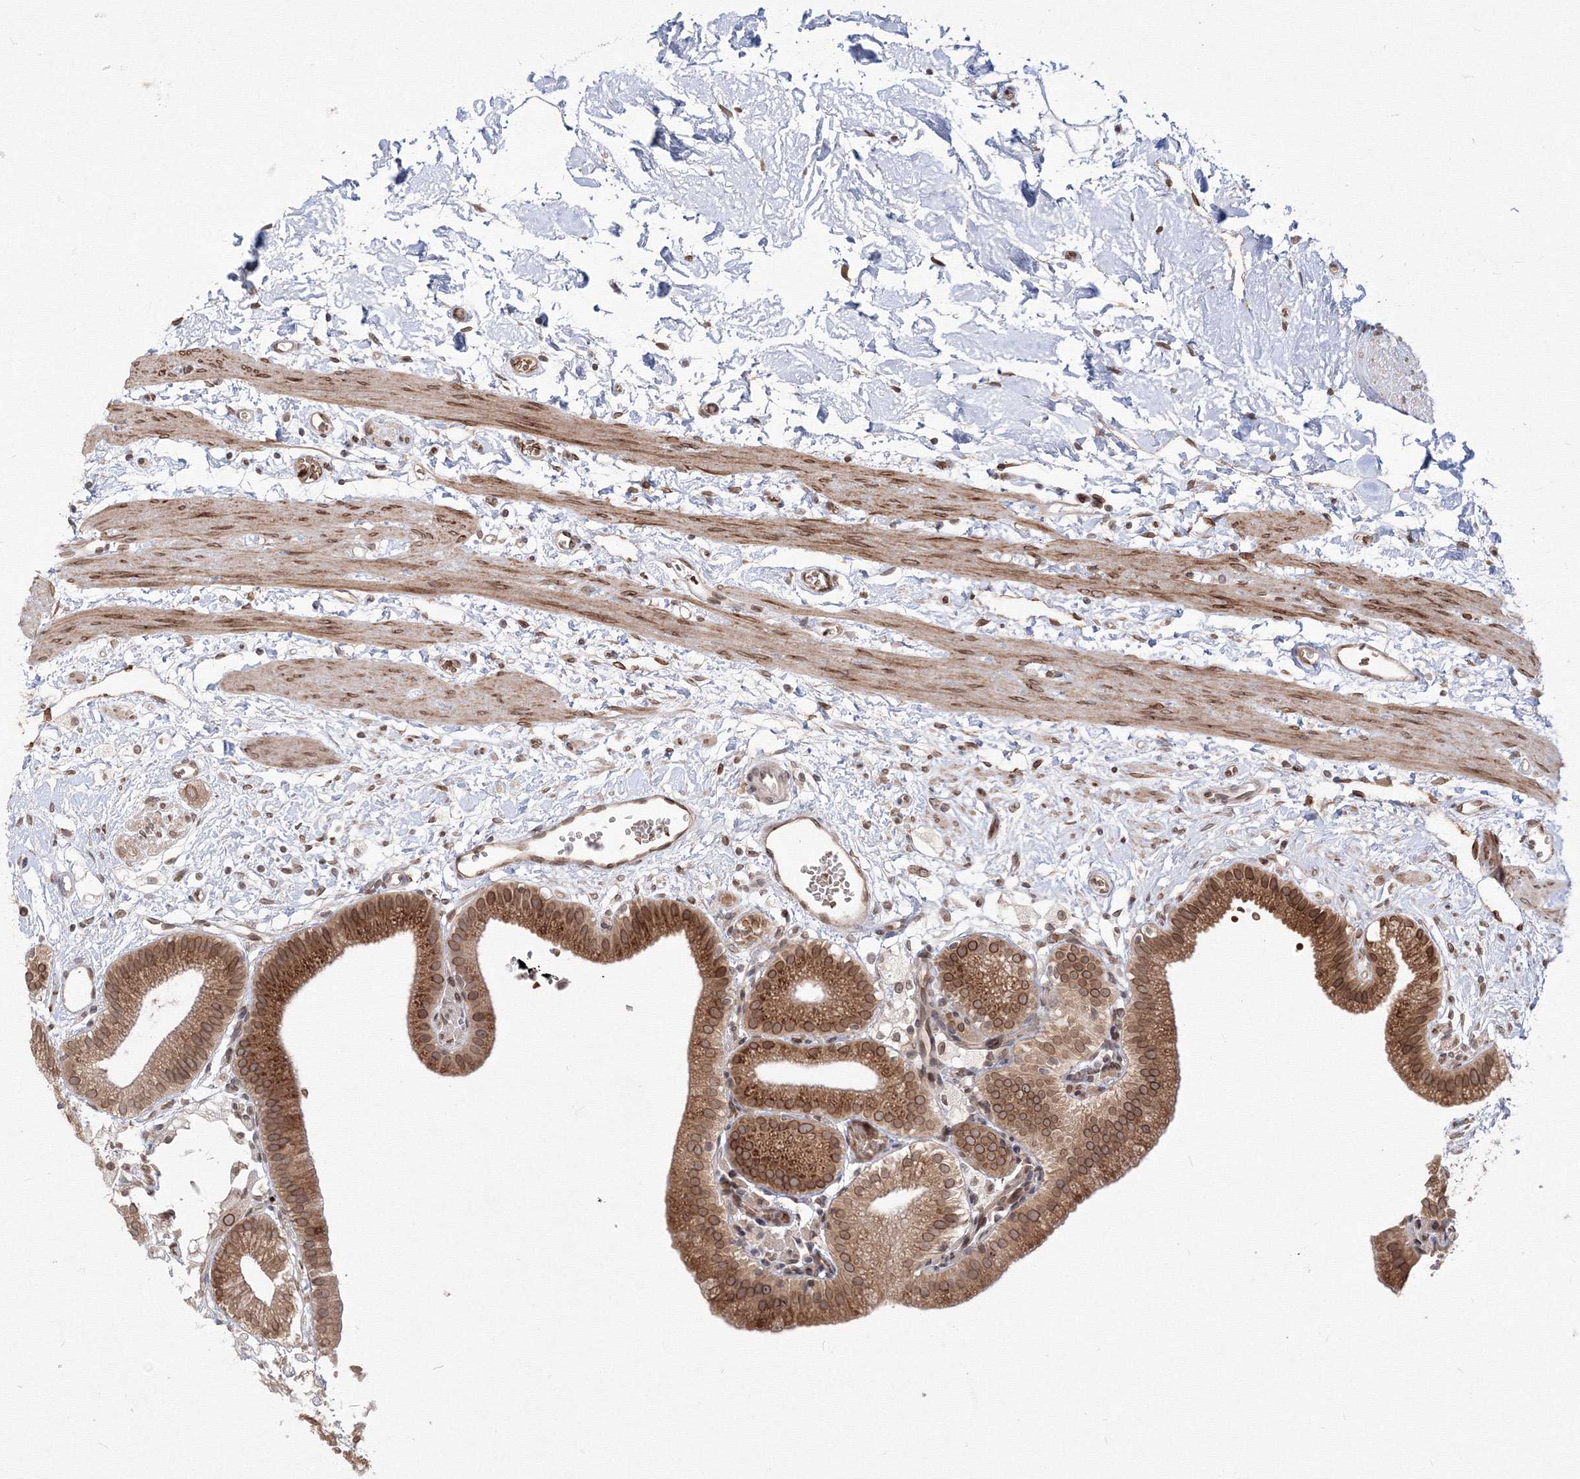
{"staining": {"intensity": "strong", "quantity": "25%-75%", "location": "cytoplasmic/membranous,nuclear"}, "tissue": "gallbladder", "cell_type": "Glandular cells", "image_type": "normal", "snomed": [{"axis": "morphology", "description": "Normal tissue, NOS"}, {"axis": "topography", "description": "Gallbladder"}], "caption": "This image reveals immunohistochemistry staining of unremarkable gallbladder, with high strong cytoplasmic/membranous,nuclear staining in approximately 25%-75% of glandular cells.", "gene": "DNAJB2", "patient": {"sex": "male", "age": 55}}